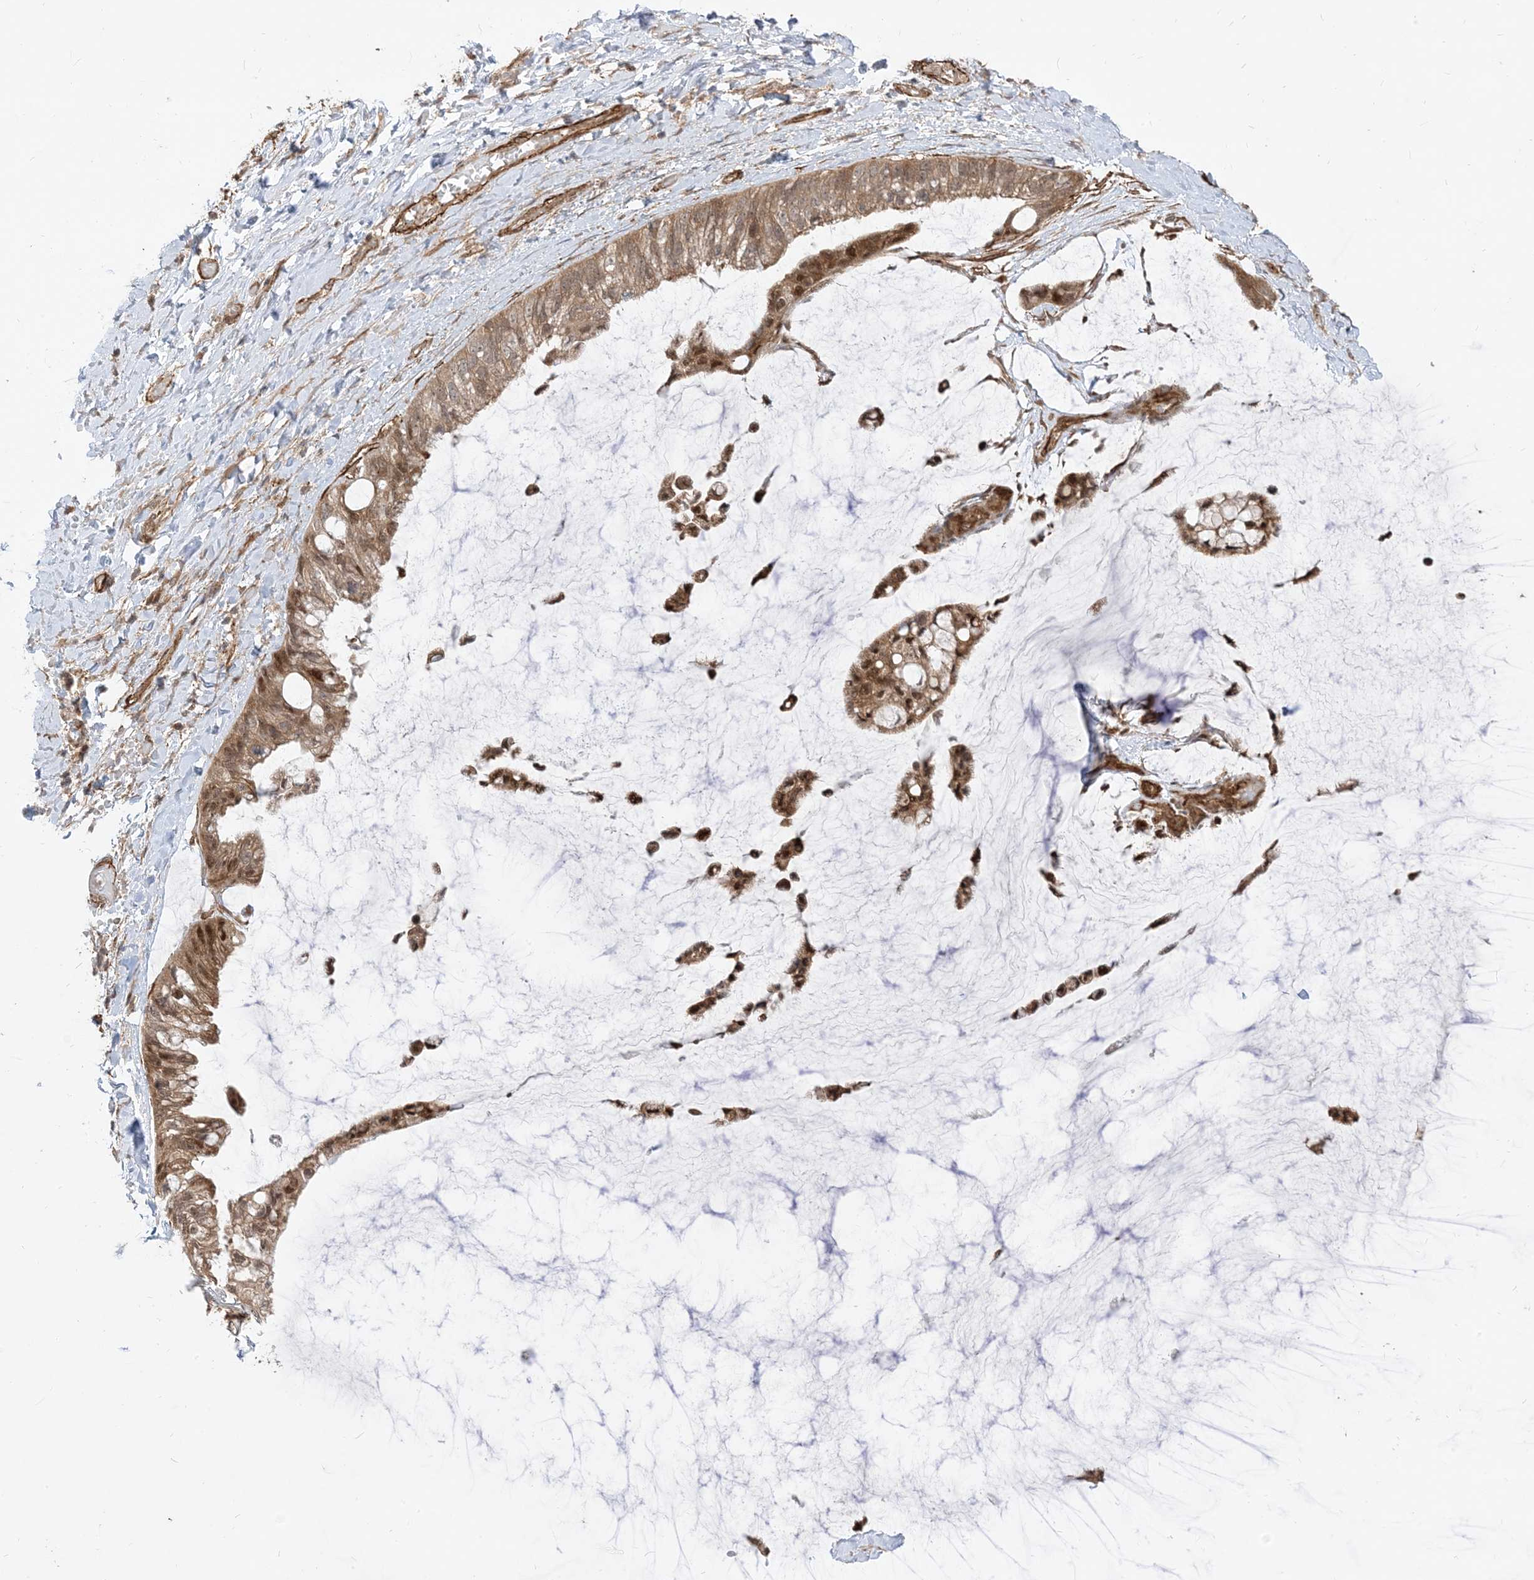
{"staining": {"intensity": "moderate", "quantity": ">75%", "location": "cytoplasmic/membranous,nuclear"}, "tissue": "ovarian cancer", "cell_type": "Tumor cells", "image_type": "cancer", "snomed": [{"axis": "morphology", "description": "Cystadenocarcinoma, mucinous, NOS"}, {"axis": "topography", "description": "Ovary"}], "caption": "The micrograph exhibits immunohistochemical staining of mucinous cystadenocarcinoma (ovarian). There is moderate cytoplasmic/membranous and nuclear positivity is present in approximately >75% of tumor cells.", "gene": "TBCC", "patient": {"sex": "female", "age": 39}}